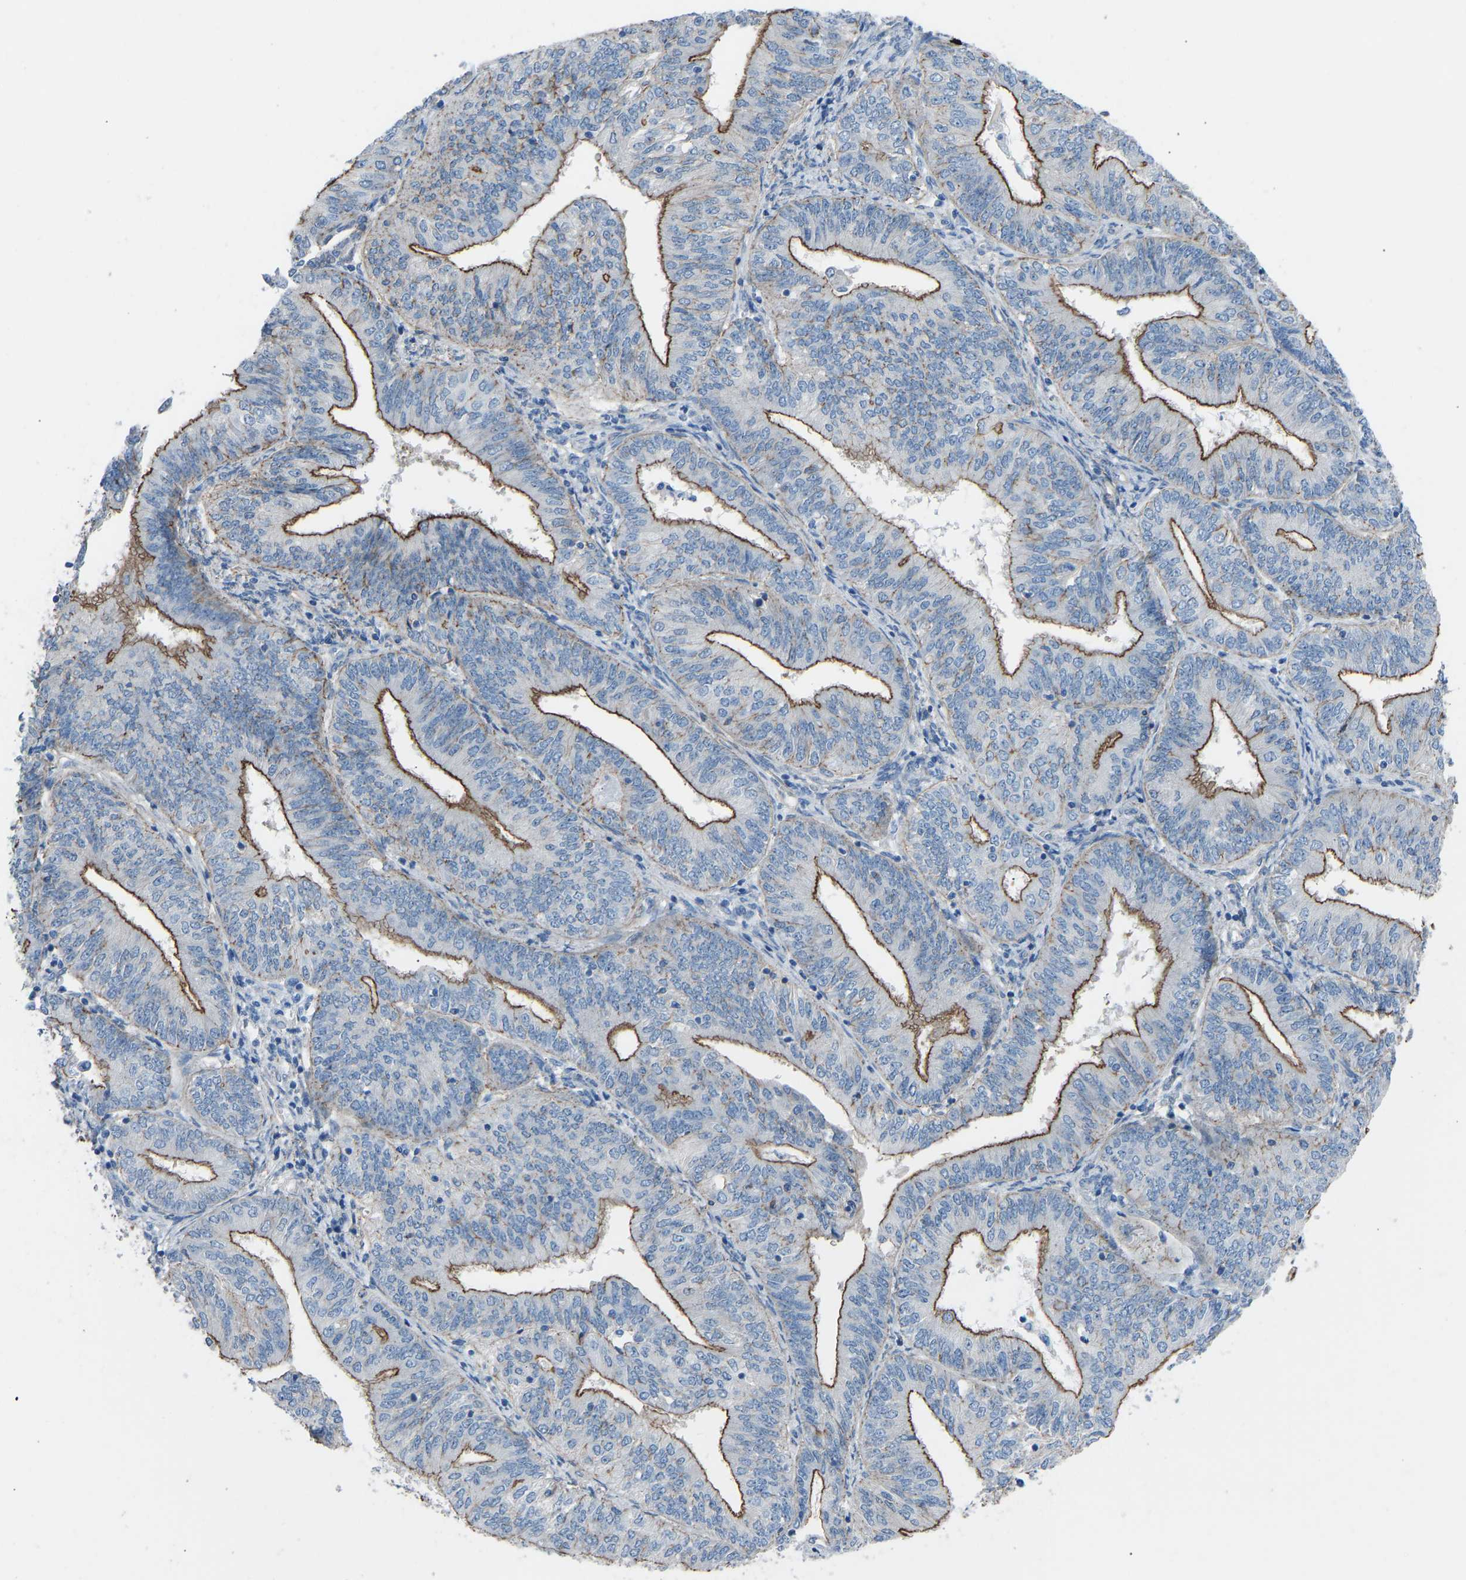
{"staining": {"intensity": "strong", "quantity": "25%-75%", "location": "cytoplasmic/membranous"}, "tissue": "endometrial cancer", "cell_type": "Tumor cells", "image_type": "cancer", "snomed": [{"axis": "morphology", "description": "Adenocarcinoma, NOS"}, {"axis": "topography", "description": "Endometrium"}], "caption": "This micrograph exhibits immunohistochemistry (IHC) staining of human adenocarcinoma (endometrial), with high strong cytoplasmic/membranous positivity in about 25%-75% of tumor cells.", "gene": "MYH10", "patient": {"sex": "female", "age": 58}}